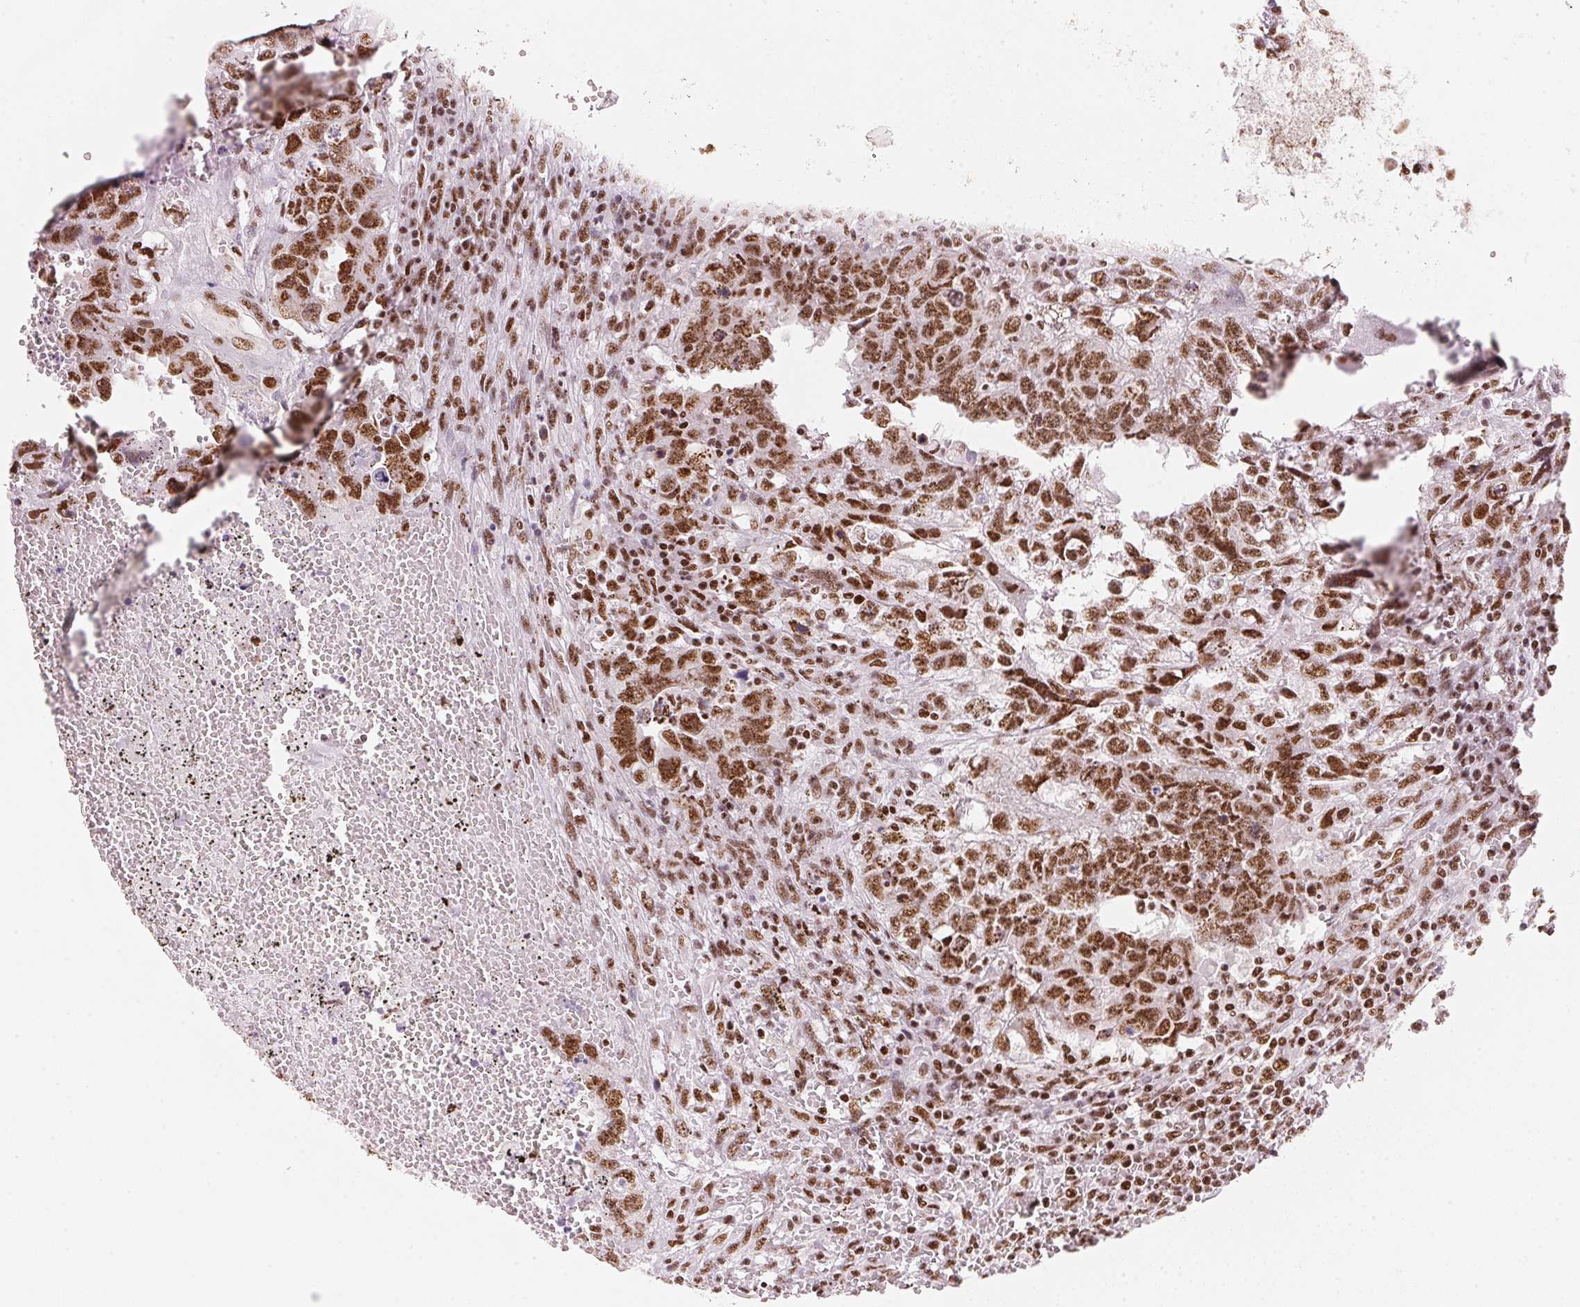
{"staining": {"intensity": "strong", "quantity": ">75%", "location": "nuclear"}, "tissue": "testis cancer", "cell_type": "Tumor cells", "image_type": "cancer", "snomed": [{"axis": "morphology", "description": "Carcinoma, Embryonal, NOS"}, {"axis": "topography", "description": "Testis"}], "caption": "Human testis embryonal carcinoma stained for a protein (brown) displays strong nuclear positive expression in approximately >75% of tumor cells.", "gene": "NXF1", "patient": {"sex": "male", "age": 26}}